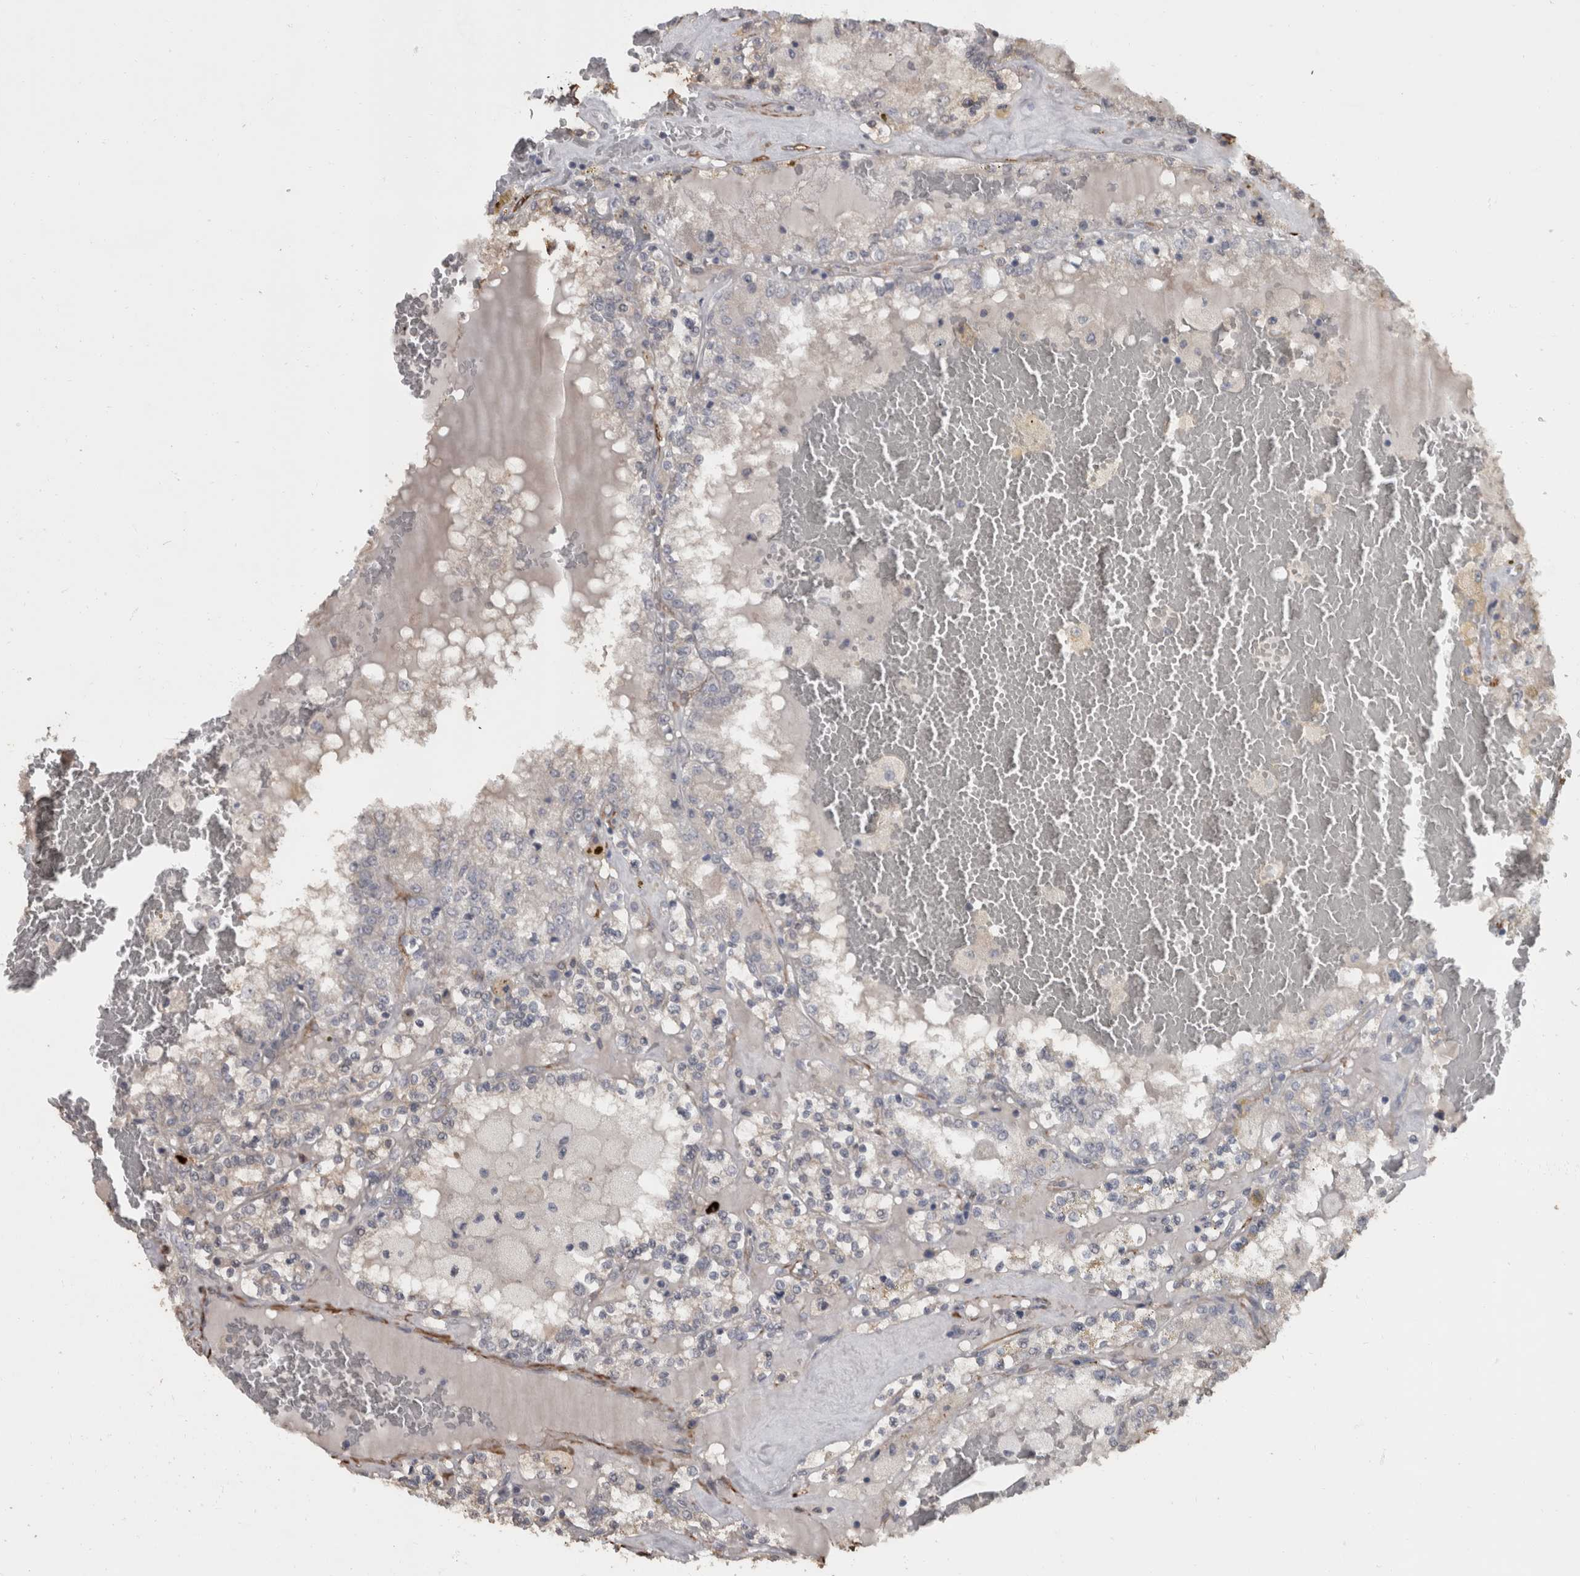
{"staining": {"intensity": "negative", "quantity": "none", "location": "none"}, "tissue": "renal cancer", "cell_type": "Tumor cells", "image_type": "cancer", "snomed": [{"axis": "morphology", "description": "Adenocarcinoma, NOS"}, {"axis": "topography", "description": "Kidney"}], "caption": "Immunohistochemistry of human renal cancer displays no staining in tumor cells.", "gene": "MASTL", "patient": {"sex": "female", "age": 56}}